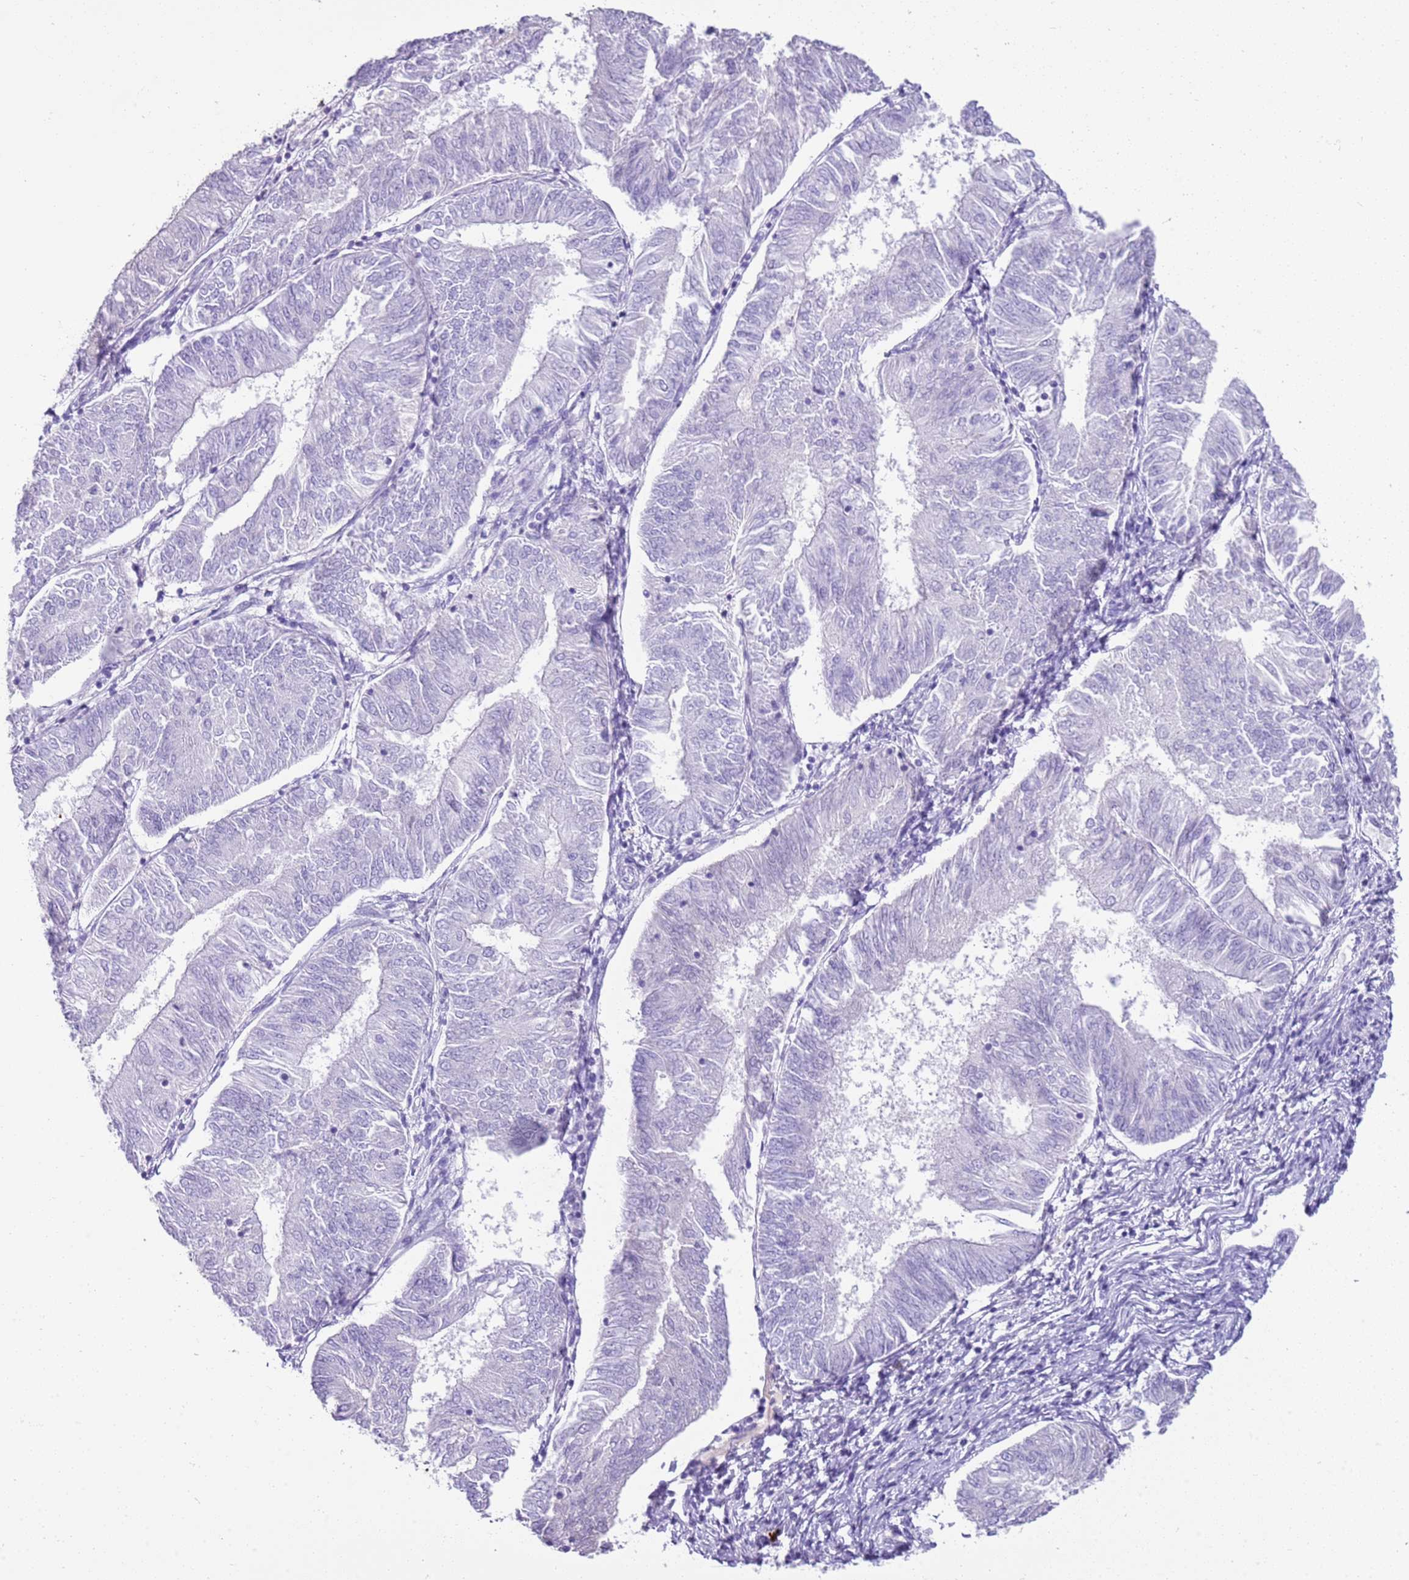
{"staining": {"intensity": "negative", "quantity": "none", "location": "none"}, "tissue": "endometrial cancer", "cell_type": "Tumor cells", "image_type": "cancer", "snomed": [{"axis": "morphology", "description": "Adenocarcinoma, NOS"}, {"axis": "topography", "description": "Endometrium"}], "caption": "High power microscopy image of an immunohistochemistry (IHC) micrograph of adenocarcinoma (endometrial), revealing no significant staining in tumor cells. The staining is performed using DAB (3,3'-diaminobenzidine) brown chromogen with nuclei counter-stained in using hematoxylin.", "gene": "IGKV3D-11", "patient": {"sex": "female", "age": 58}}